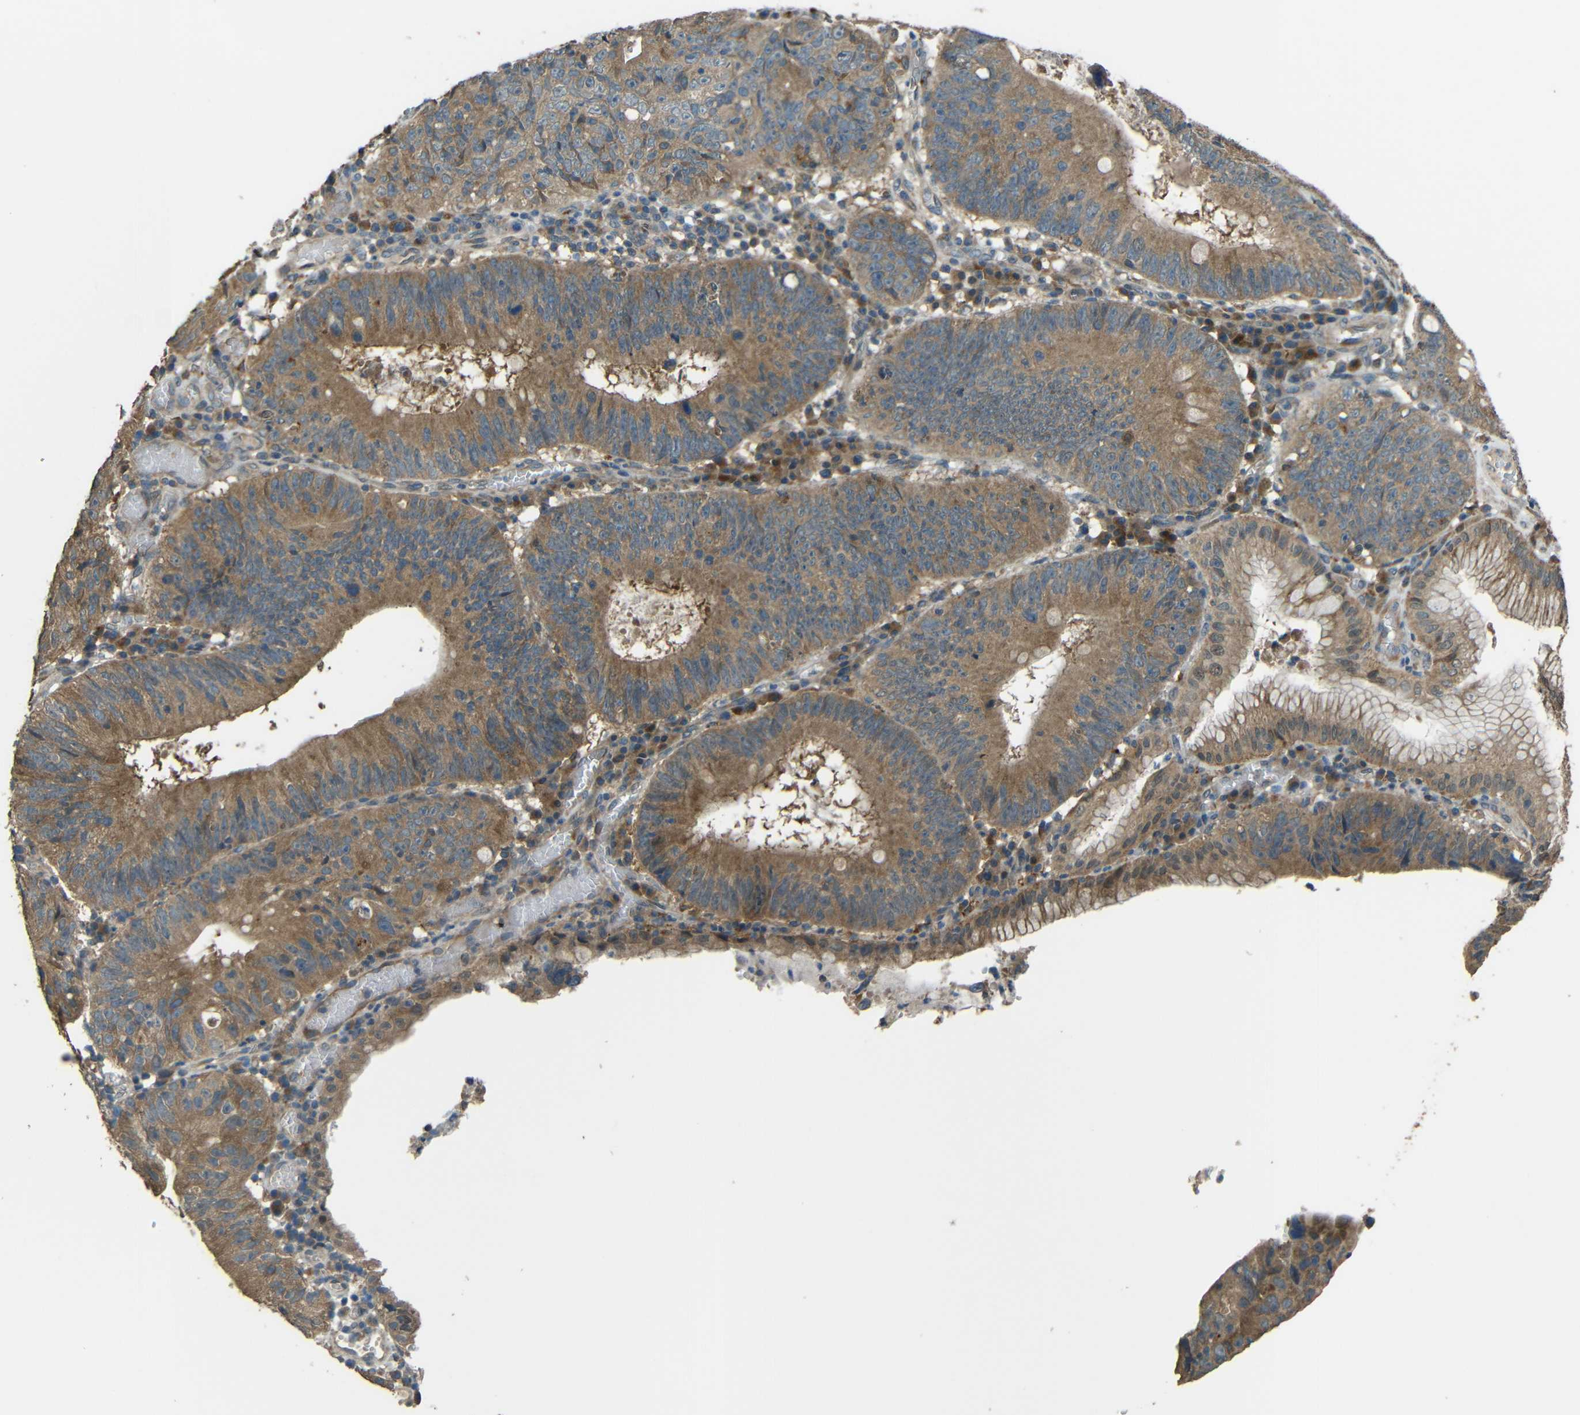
{"staining": {"intensity": "moderate", "quantity": ">75%", "location": "cytoplasmic/membranous"}, "tissue": "stomach cancer", "cell_type": "Tumor cells", "image_type": "cancer", "snomed": [{"axis": "morphology", "description": "Adenocarcinoma, NOS"}, {"axis": "topography", "description": "Stomach"}], "caption": "An IHC image of neoplastic tissue is shown. Protein staining in brown labels moderate cytoplasmic/membranous positivity in adenocarcinoma (stomach) within tumor cells.", "gene": "ACACA", "patient": {"sex": "male", "age": 59}}